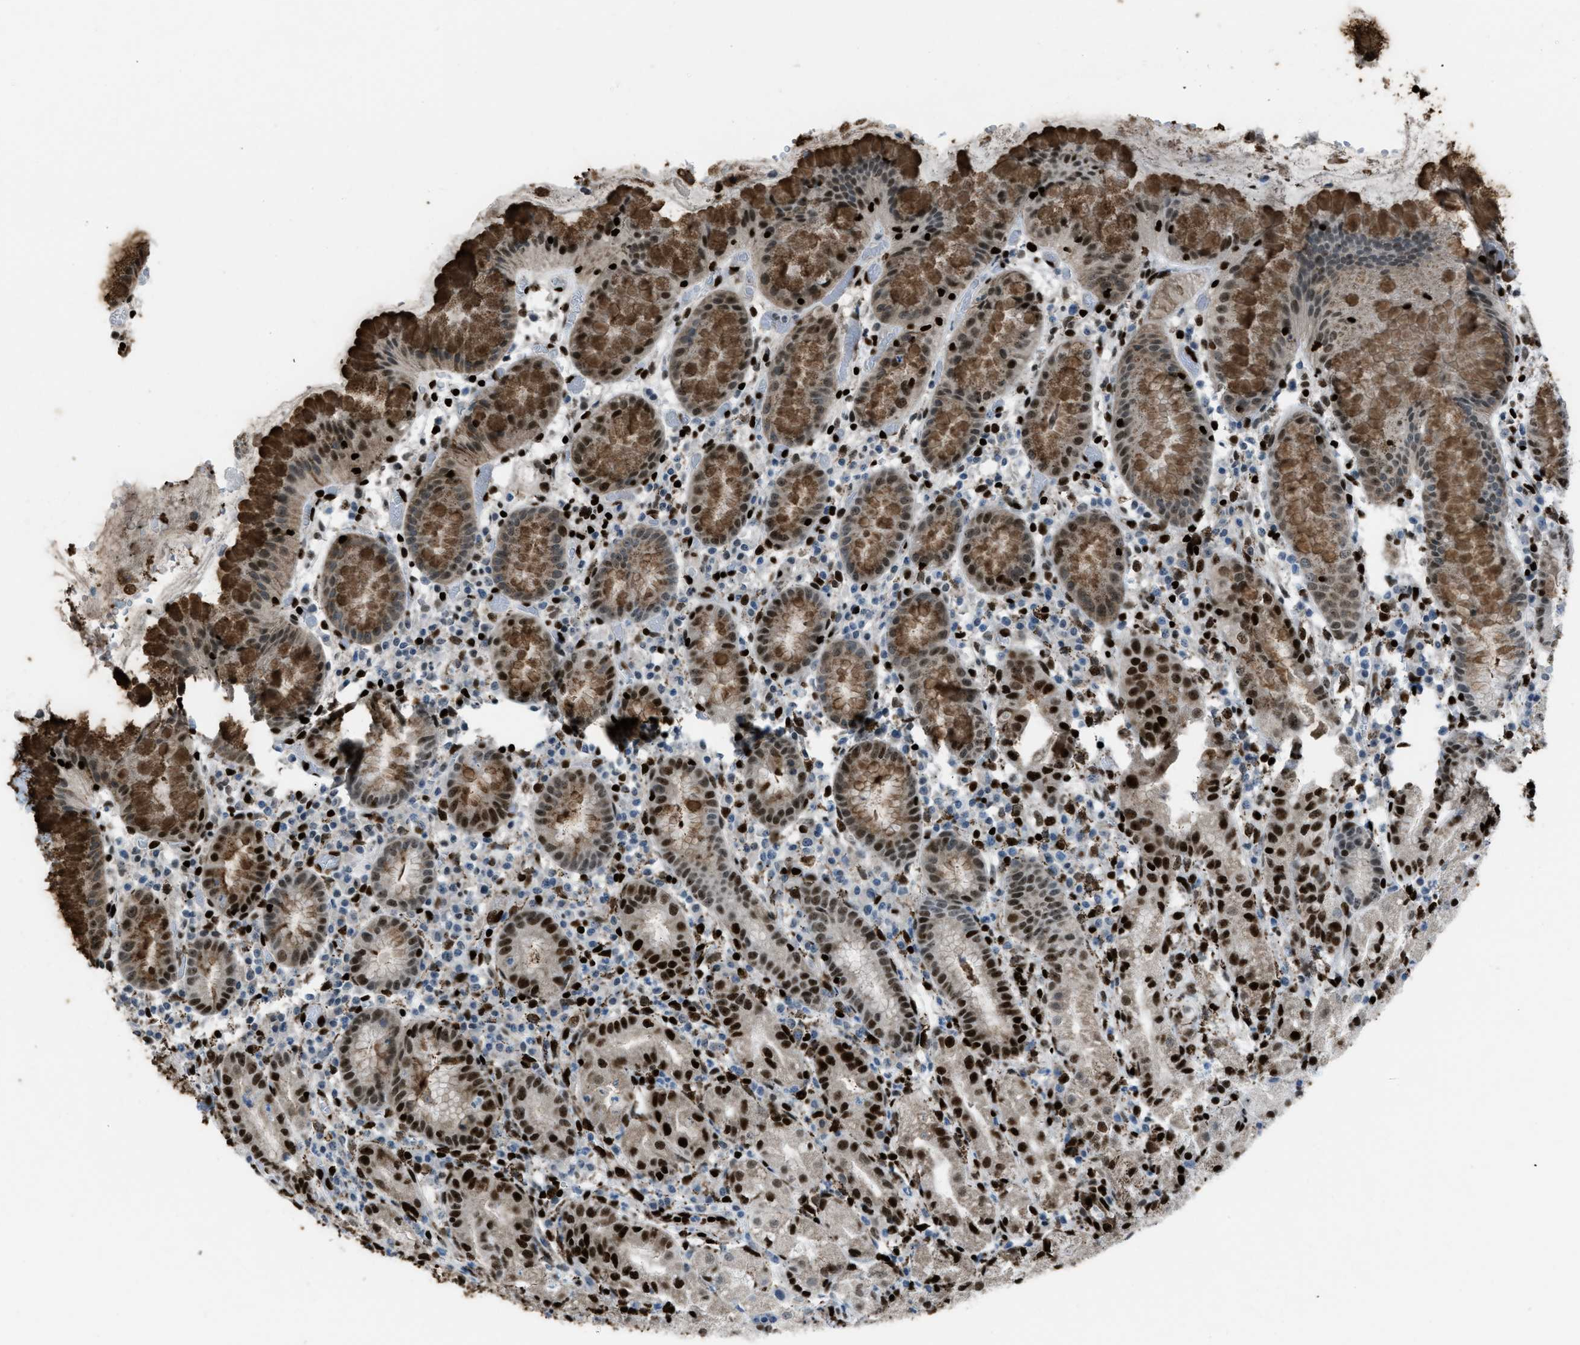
{"staining": {"intensity": "strong", "quantity": "25%-75%", "location": "cytoplasmic/membranous,nuclear"}, "tissue": "stomach", "cell_type": "Glandular cells", "image_type": "normal", "snomed": [{"axis": "morphology", "description": "Normal tissue, NOS"}, {"axis": "topography", "description": "Stomach"}, {"axis": "topography", "description": "Stomach, lower"}], "caption": "IHC of benign stomach reveals high levels of strong cytoplasmic/membranous,nuclear positivity in approximately 25%-75% of glandular cells. The protein of interest is stained brown, and the nuclei are stained in blue (DAB (3,3'-diaminobenzidine) IHC with brightfield microscopy, high magnification).", "gene": "SLFN5", "patient": {"sex": "female", "age": 75}}